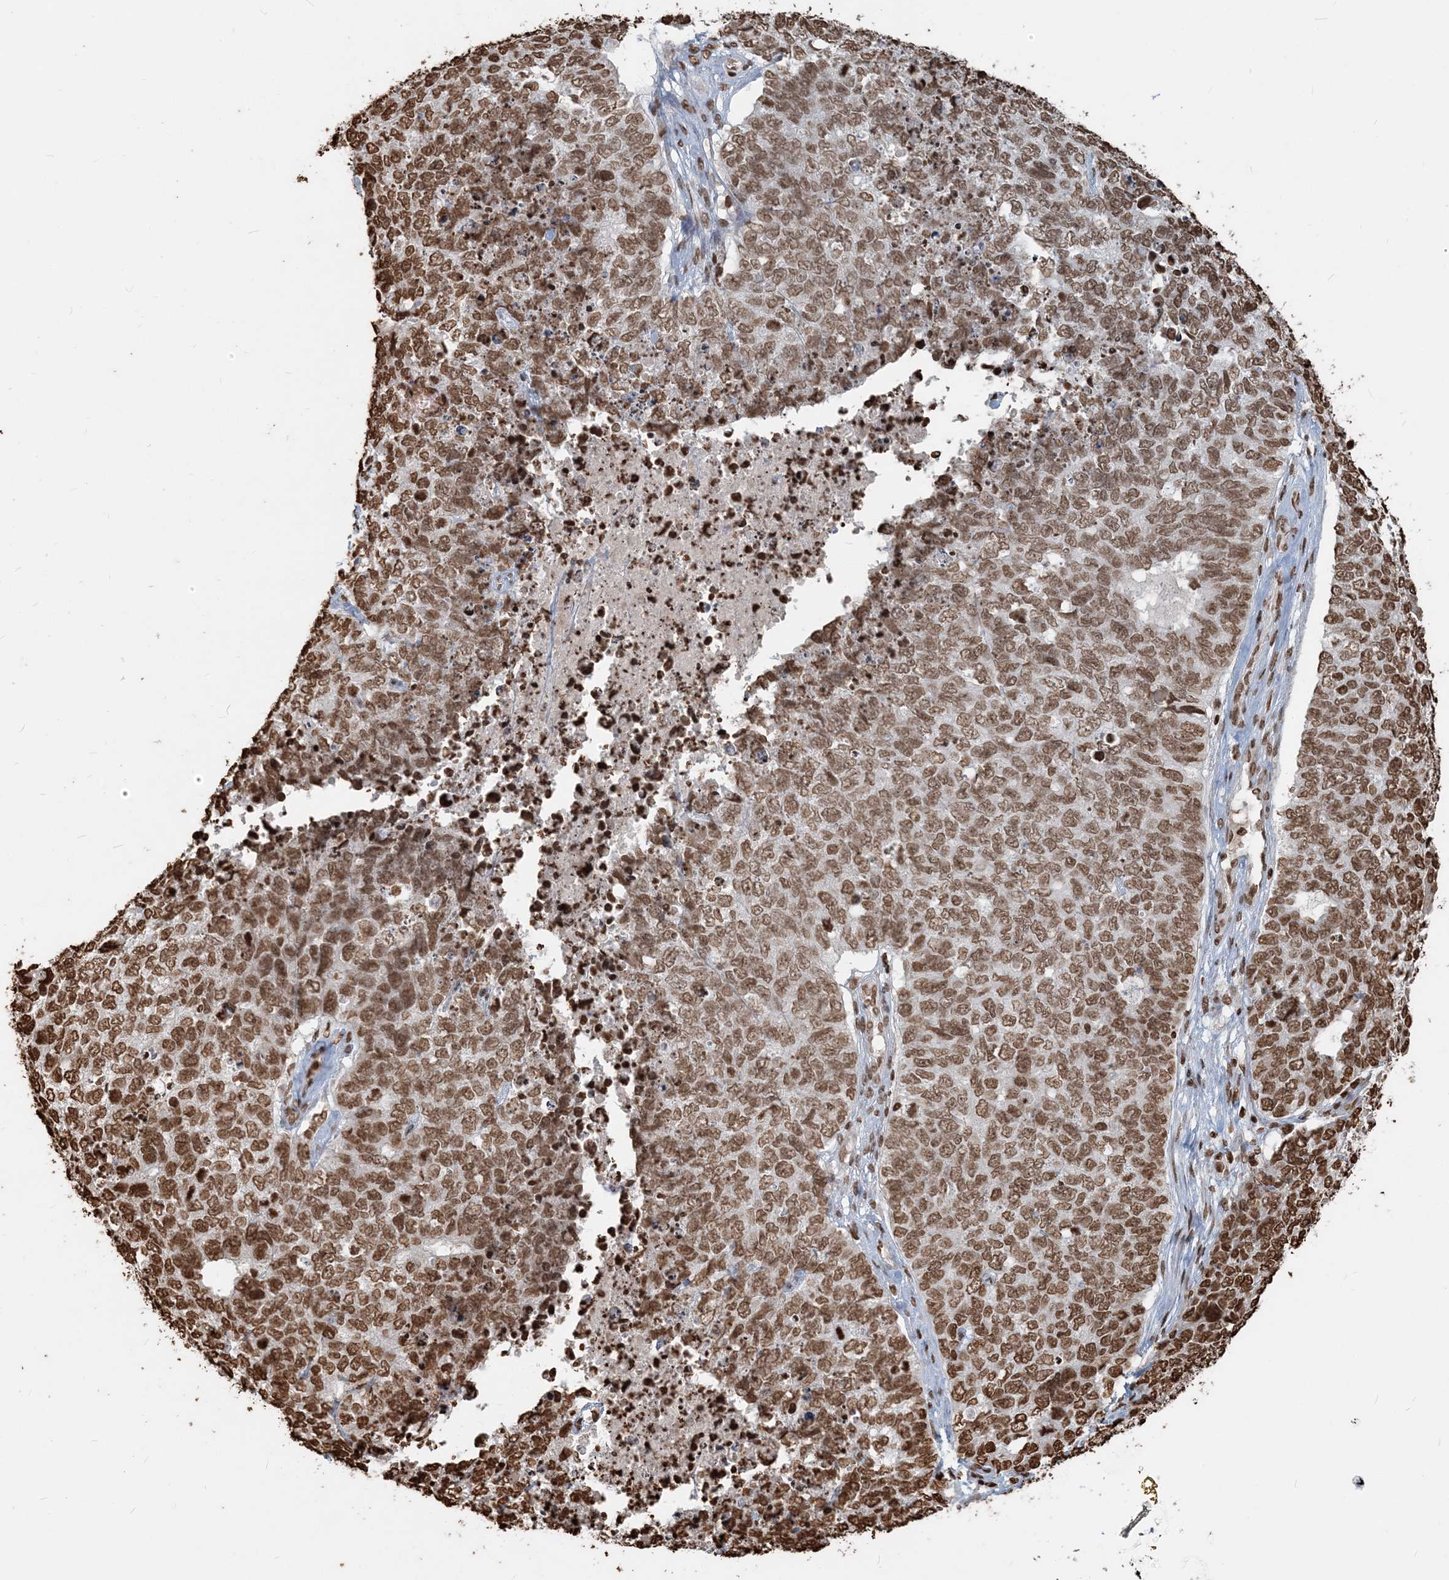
{"staining": {"intensity": "moderate", "quantity": ">75%", "location": "nuclear"}, "tissue": "cervical cancer", "cell_type": "Tumor cells", "image_type": "cancer", "snomed": [{"axis": "morphology", "description": "Squamous cell carcinoma, NOS"}, {"axis": "topography", "description": "Cervix"}], "caption": "Immunohistochemical staining of human cervical cancer displays medium levels of moderate nuclear positivity in about >75% of tumor cells.", "gene": "H3-3B", "patient": {"sex": "female", "age": 63}}